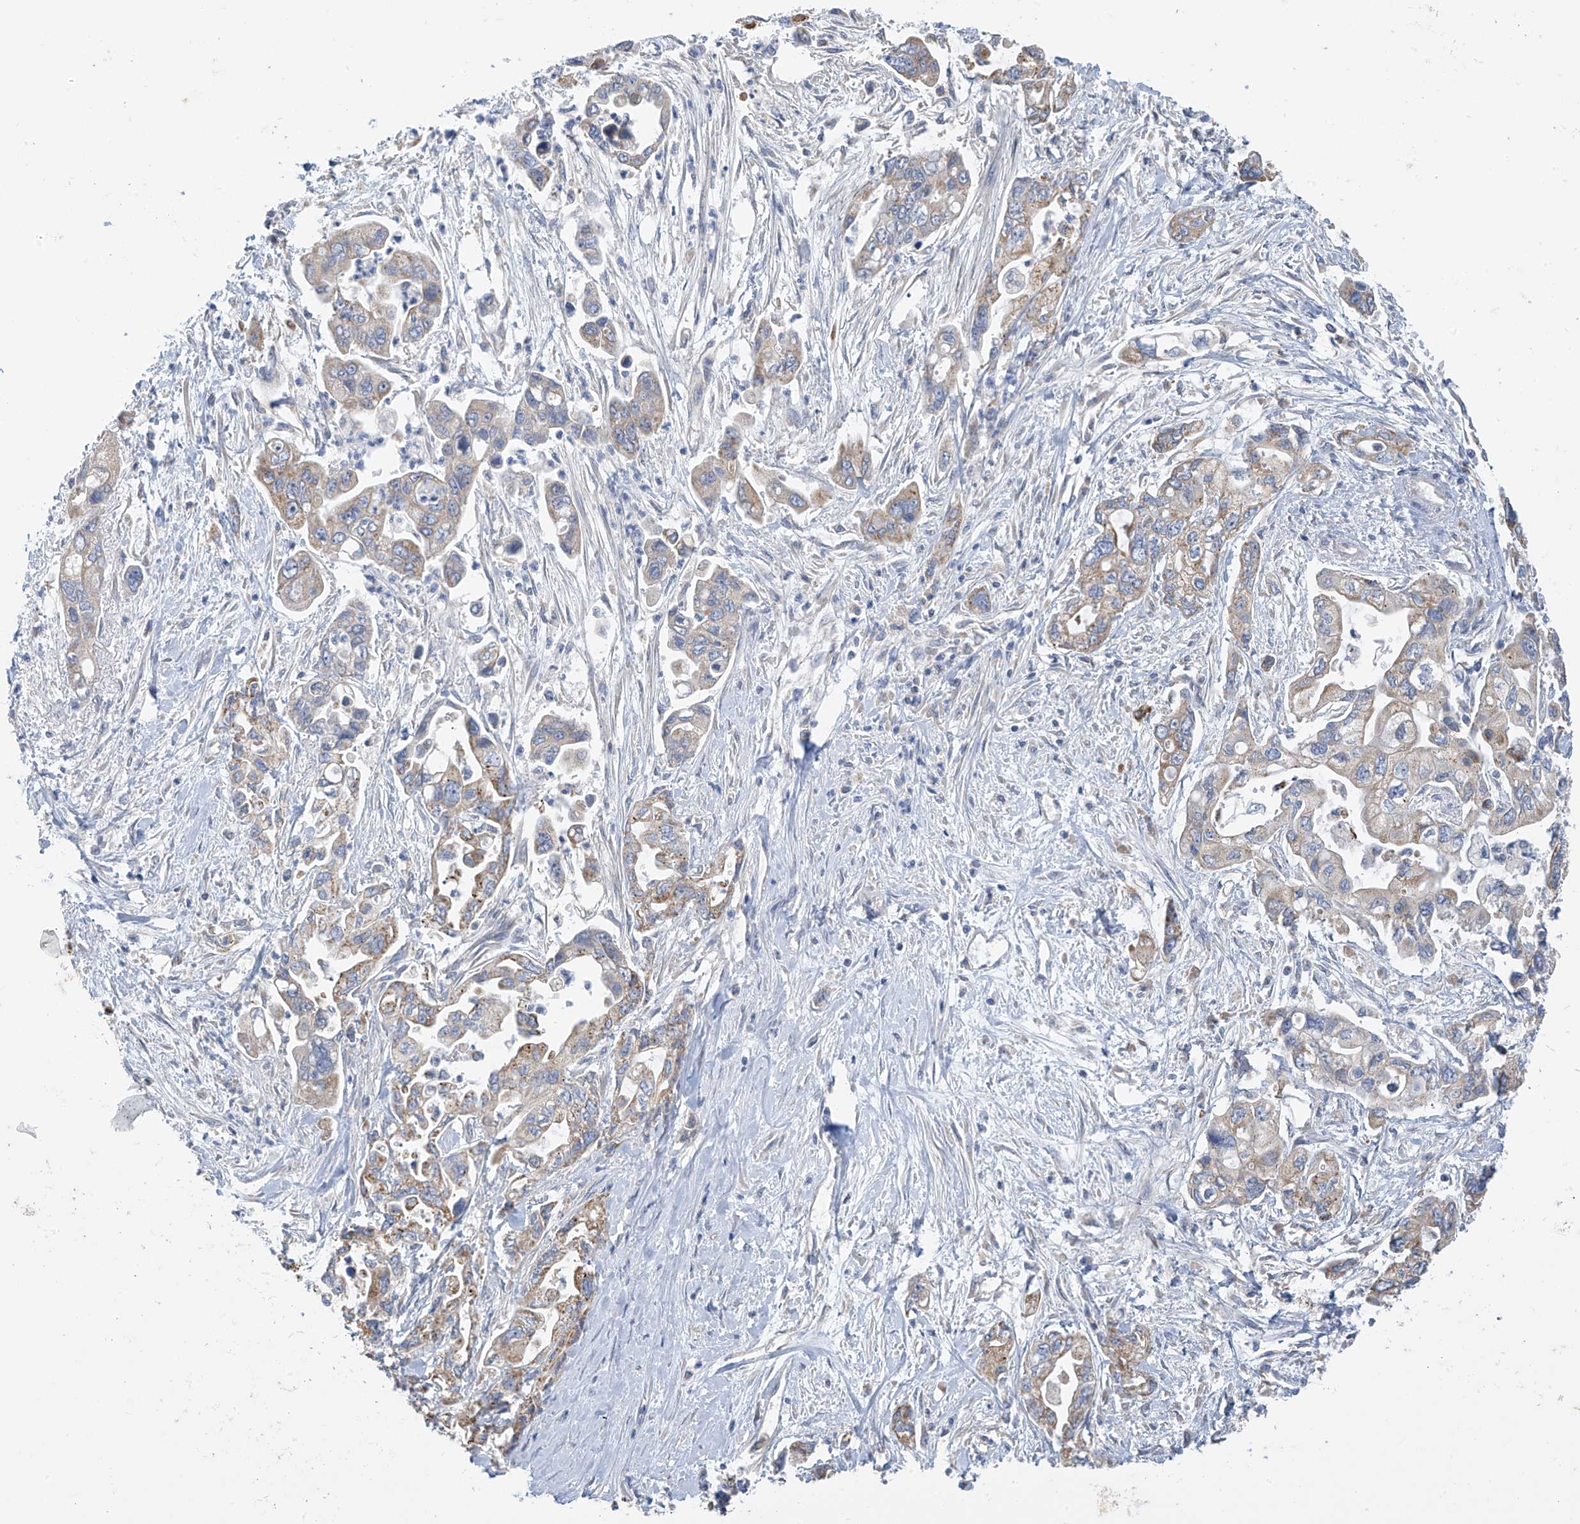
{"staining": {"intensity": "moderate", "quantity": "<25%", "location": "cytoplasmic/membranous"}, "tissue": "pancreatic cancer", "cell_type": "Tumor cells", "image_type": "cancer", "snomed": [{"axis": "morphology", "description": "Adenocarcinoma, NOS"}, {"axis": "topography", "description": "Pancreas"}], "caption": "Immunohistochemical staining of human pancreatic cancer (adenocarcinoma) displays low levels of moderate cytoplasmic/membranous protein expression in approximately <25% of tumor cells.", "gene": "PNPT1", "patient": {"sex": "male", "age": 70}}